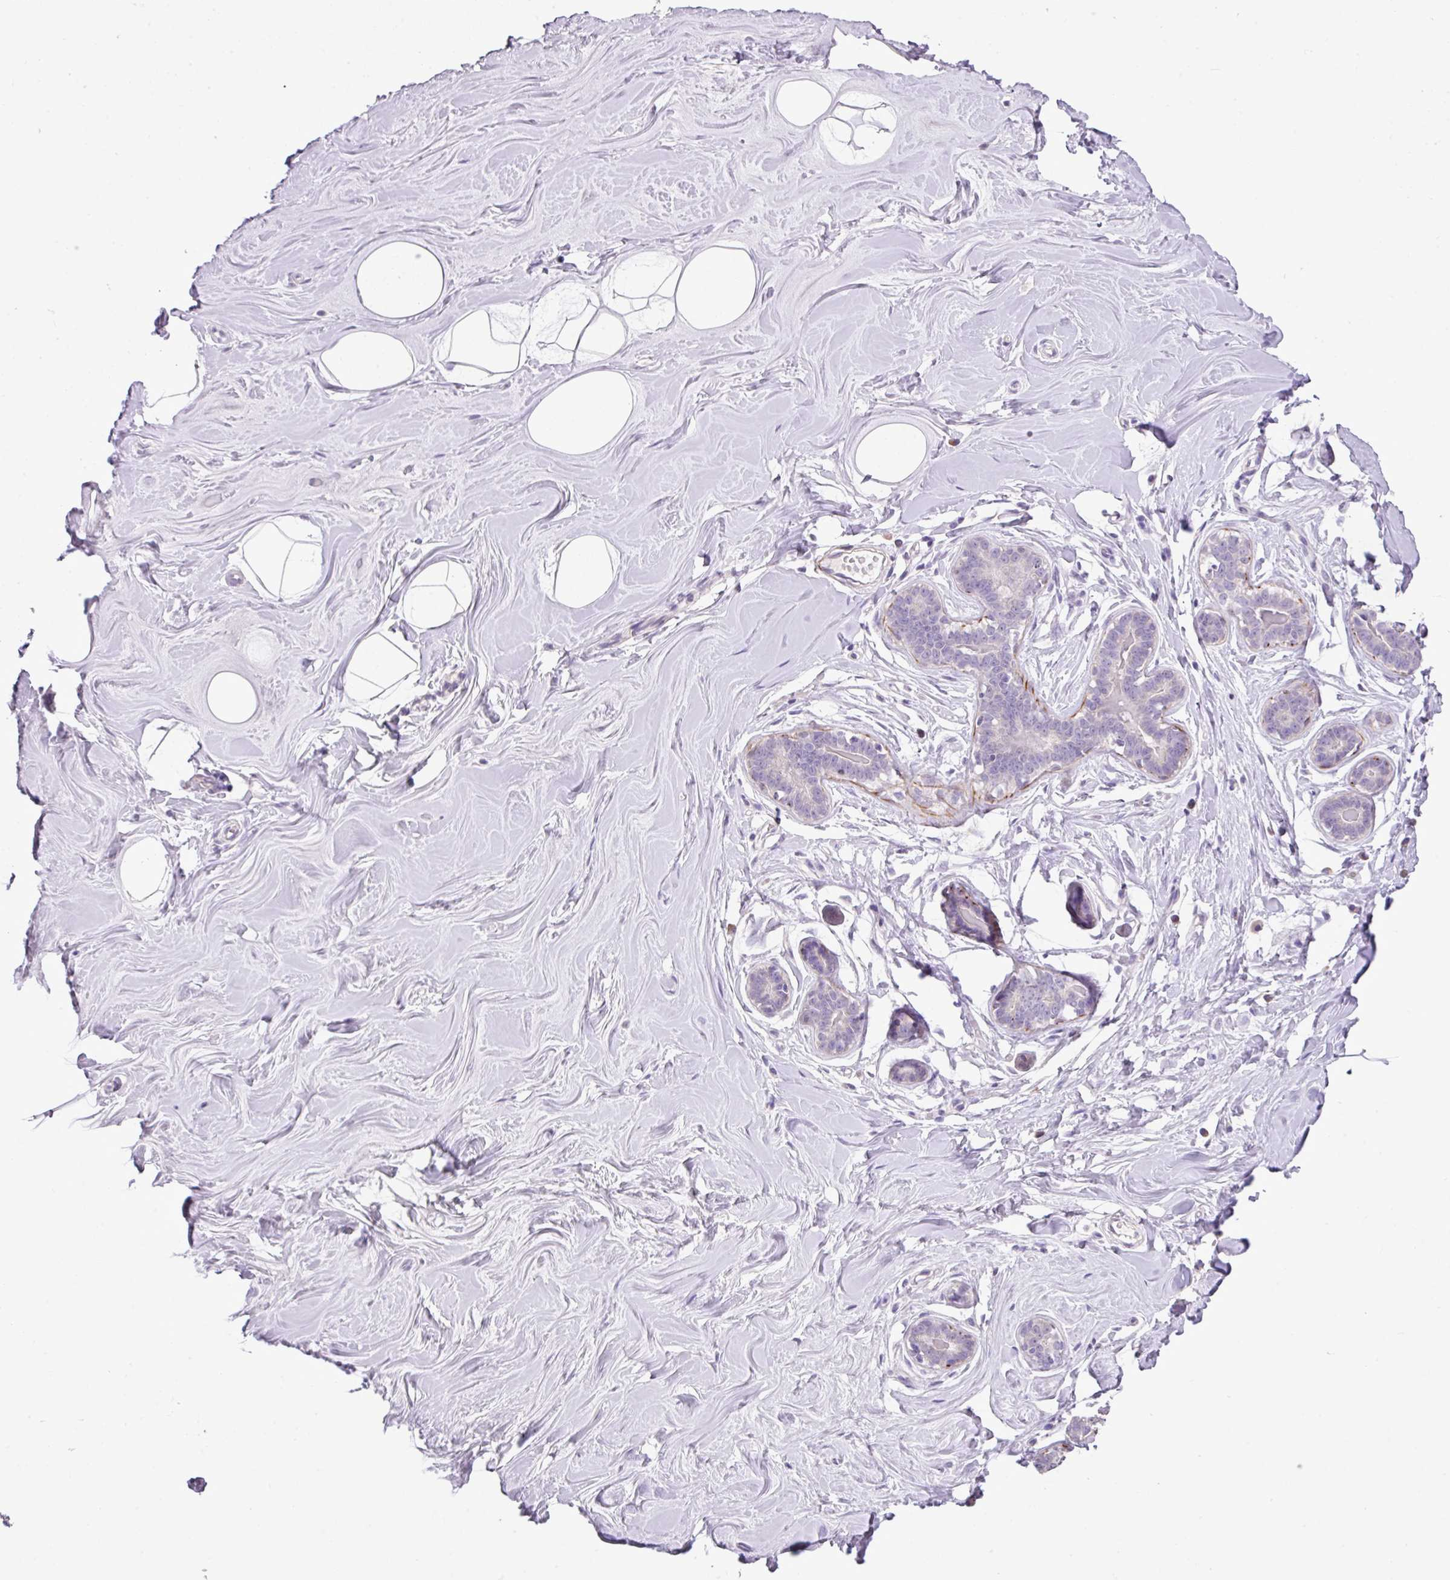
{"staining": {"intensity": "negative", "quantity": "none", "location": "none"}, "tissue": "breast", "cell_type": "Adipocytes", "image_type": "normal", "snomed": [{"axis": "morphology", "description": "Normal tissue, NOS"}, {"axis": "topography", "description": "Breast"}], "caption": "Immunohistochemistry image of benign breast stained for a protein (brown), which demonstrates no positivity in adipocytes. (Brightfield microscopy of DAB immunohistochemistry (IHC) at high magnification).", "gene": "DIP2A", "patient": {"sex": "female", "age": 25}}